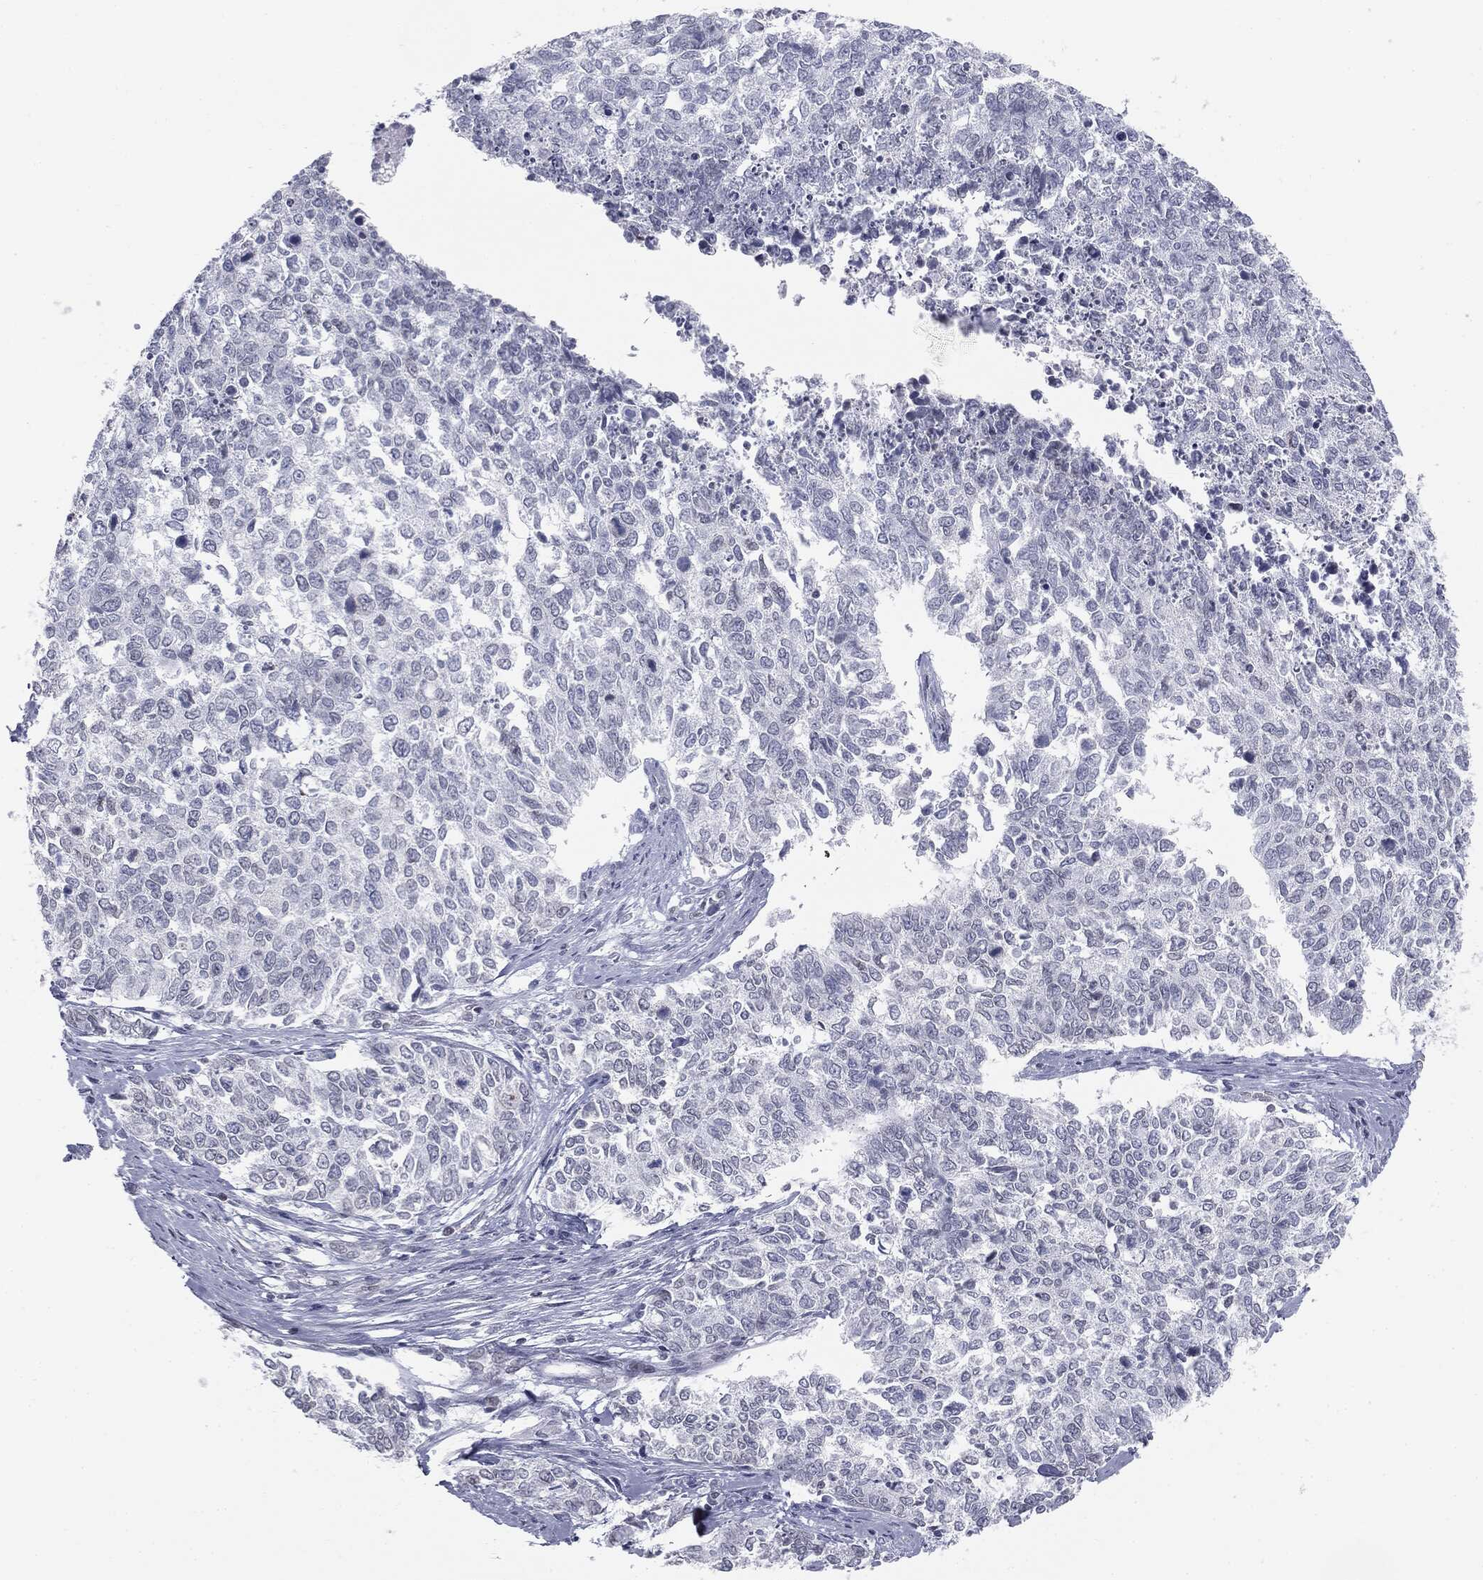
{"staining": {"intensity": "negative", "quantity": "none", "location": "none"}, "tissue": "cervical cancer", "cell_type": "Tumor cells", "image_type": "cancer", "snomed": [{"axis": "morphology", "description": "Adenocarcinoma, NOS"}, {"axis": "topography", "description": "Cervix"}], "caption": "A histopathology image of human cervical cancer is negative for staining in tumor cells.", "gene": "ALDOB", "patient": {"sex": "female", "age": 63}}